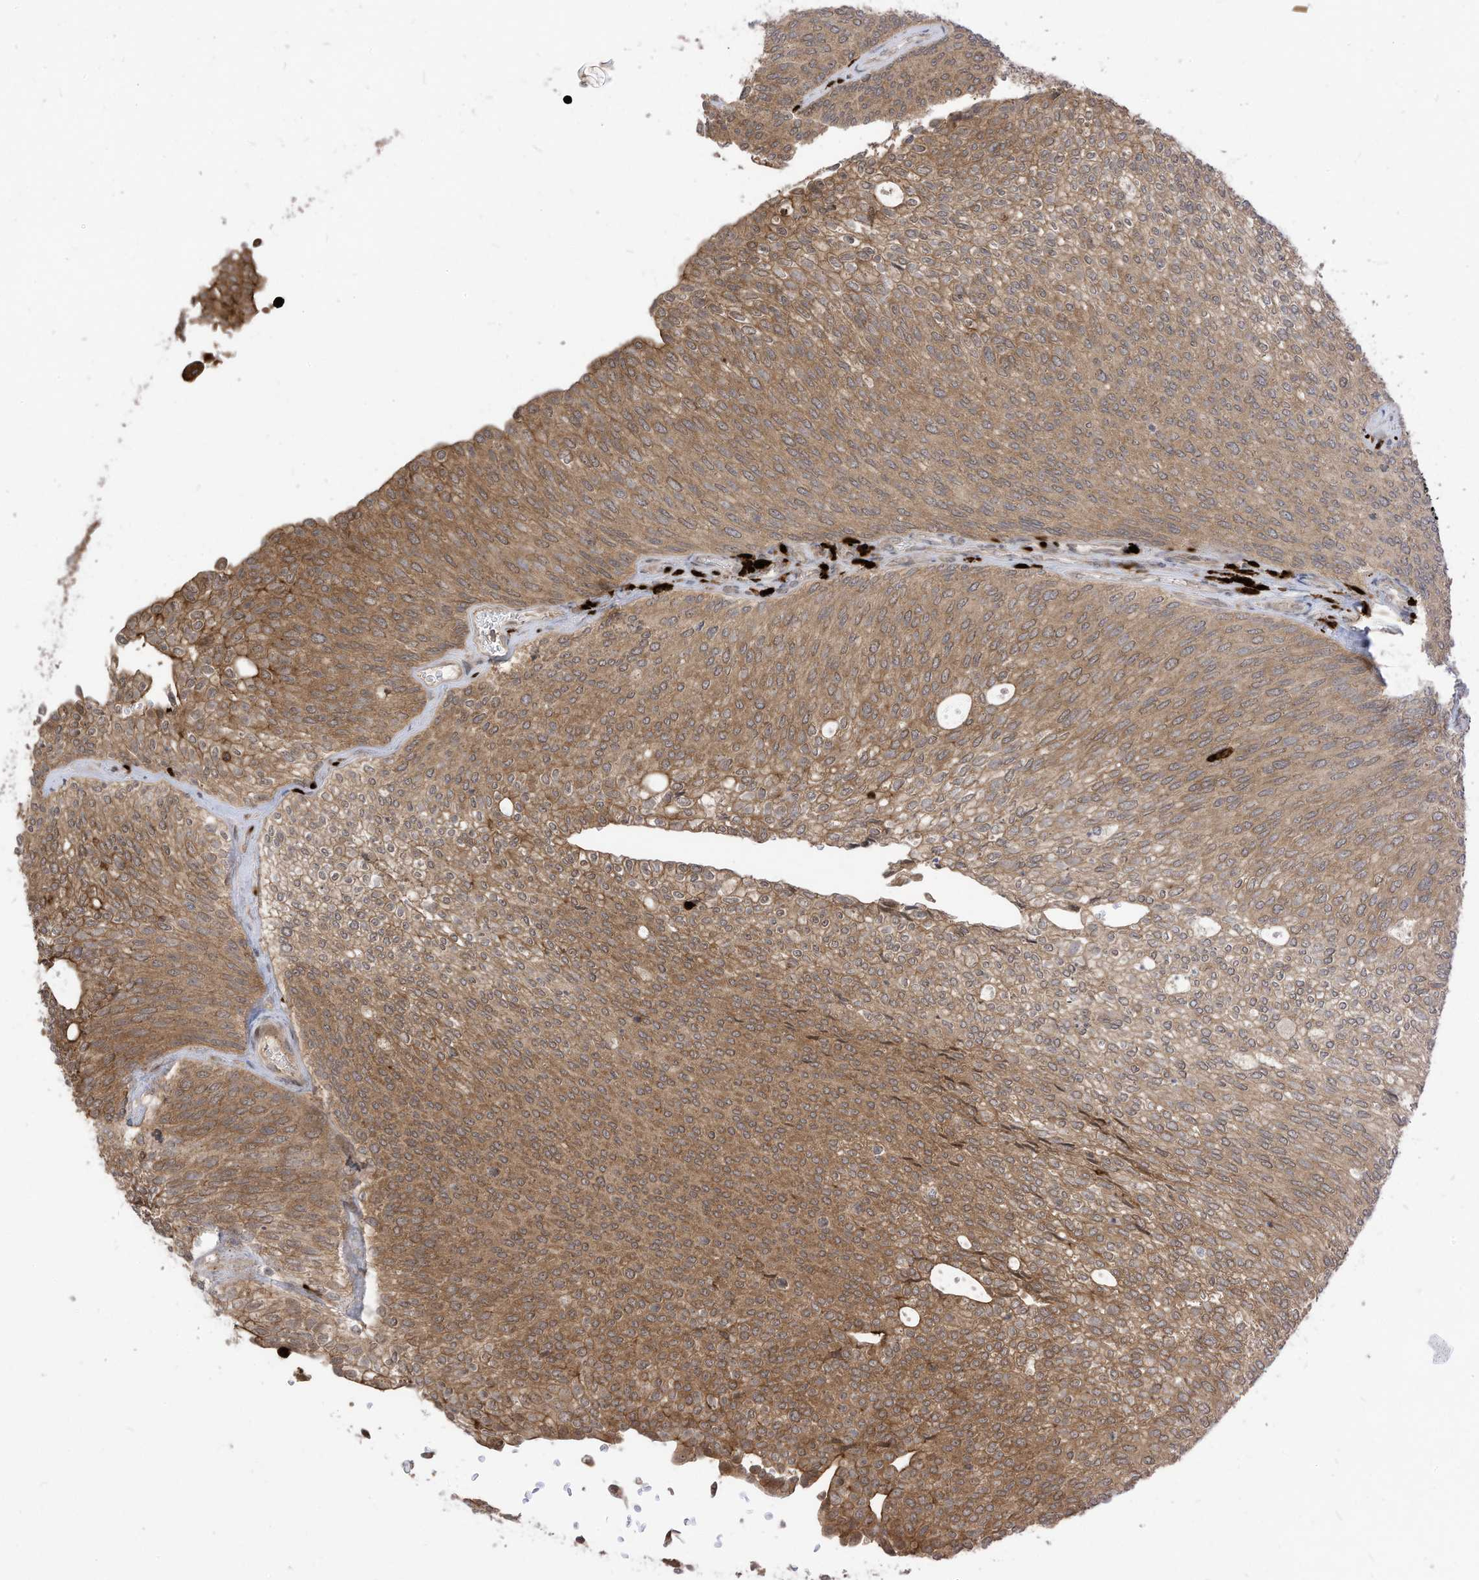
{"staining": {"intensity": "moderate", "quantity": ">75%", "location": "cytoplasmic/membranous"}, "tissue": "urothelial cancer", "cell_type": "Tumor cells", "image_type": "cancer", "snomed": [{"axis": "morphology", "description": "Urothelial carcinoma, Low grade"}, {"axis": "topography", "description": "Urinary bladder"}], "caption": "The immunohistochemical stain labels moderate cytoplasmic/membranous positivity in tumor cells of low-grade urothelial carcinoma tissue.", "gene": "CNKSR1", "patient": {"sex": "female", "age": 79}}